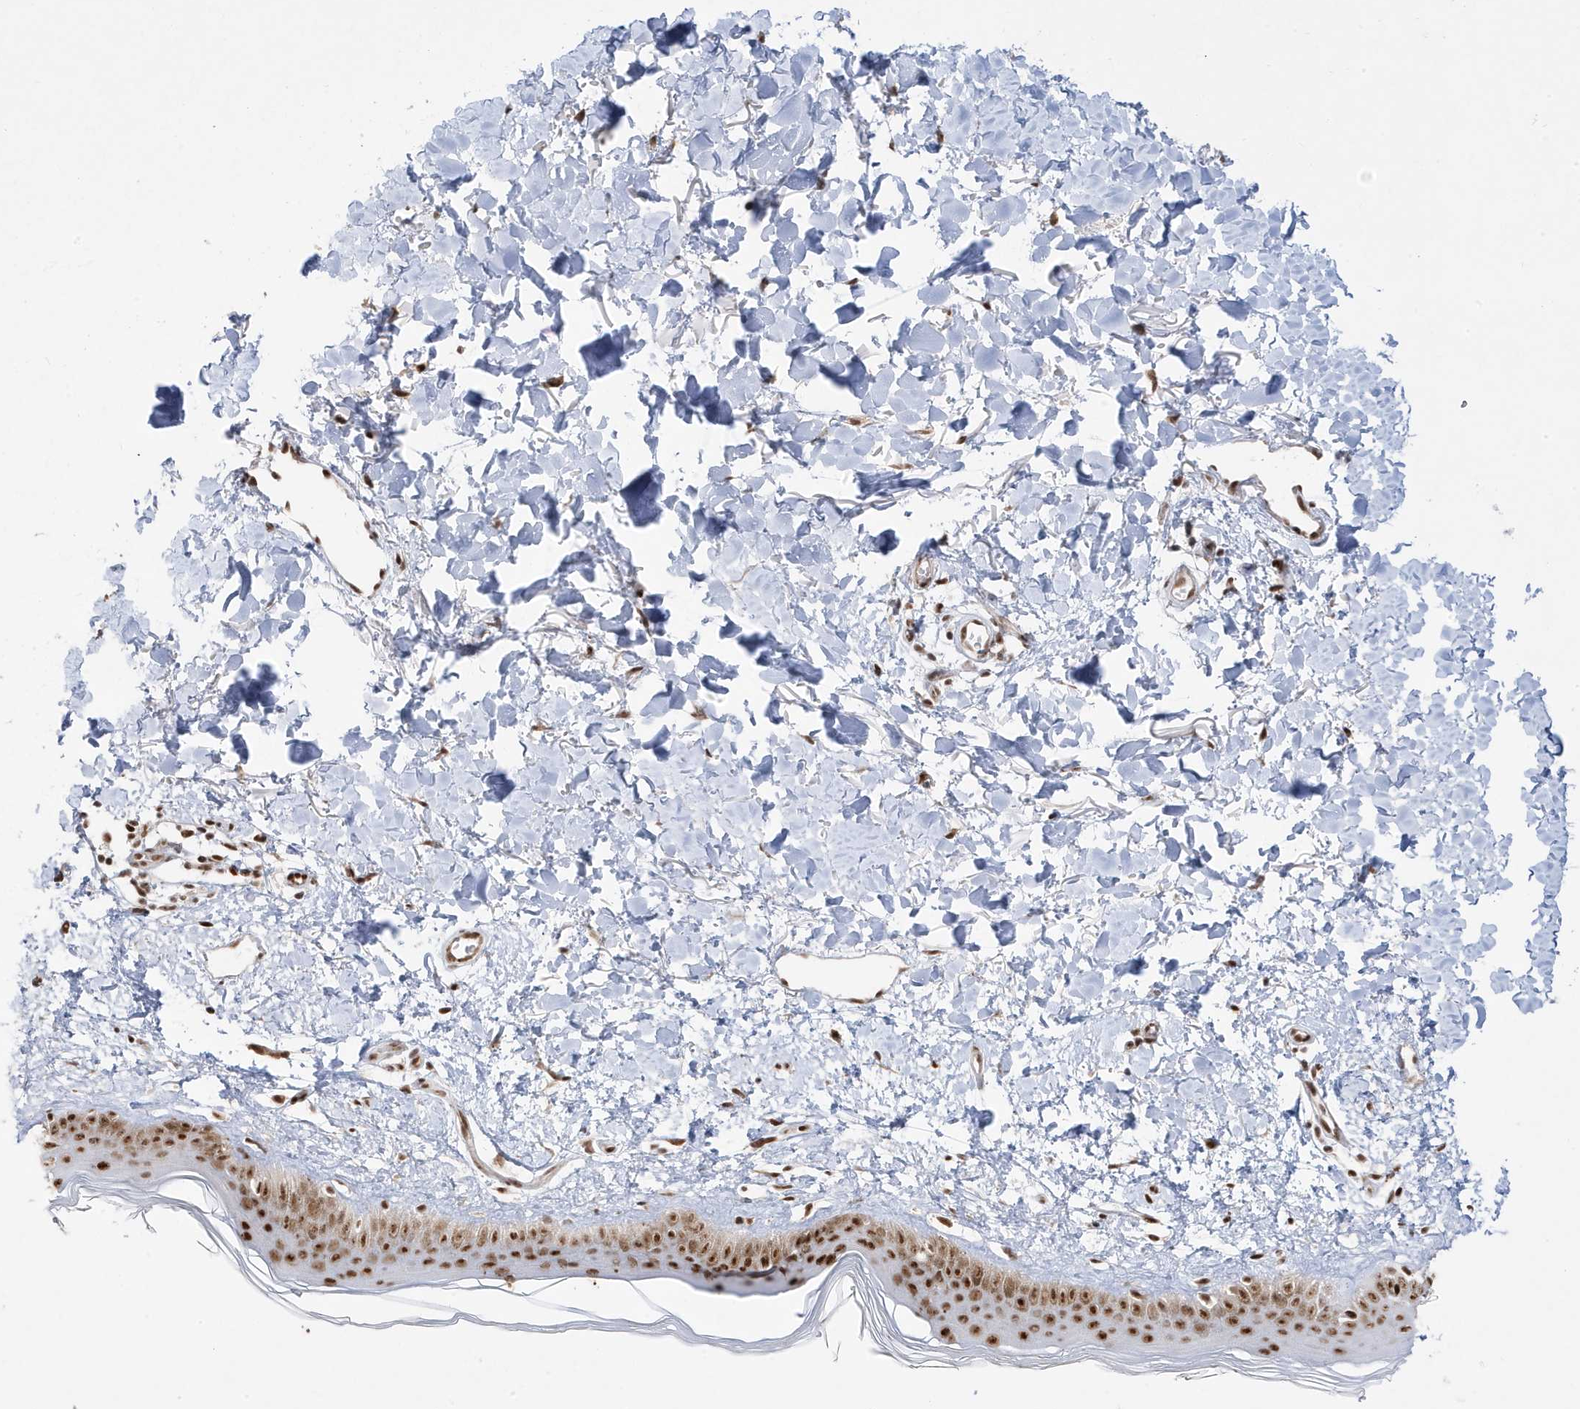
{"staining": {"intensity": "strong", "quantity": ">75%", "location": "nuclear"}, "tissue": "skin", "cell_type": "Fibroblasts", "image_type": "normal", "snomed": [{"axis": "morphology", "description": "Normal tissue, NOS"}, {"axis": "topography", "description": "Skin"}], "caption": "Immunohistochemistry (IHC) staining of normal skin, which reveals high levels of strong nuclear staining in approximately >75% of fibroblasts indicating strong nuclear protein expression. The staining was performed using DAB (brown) for protein detection and nuclei were counterstained in hematoxylin (blue).", "gene": "MTREX", "patient": {"sex": "female", "age": 58}}